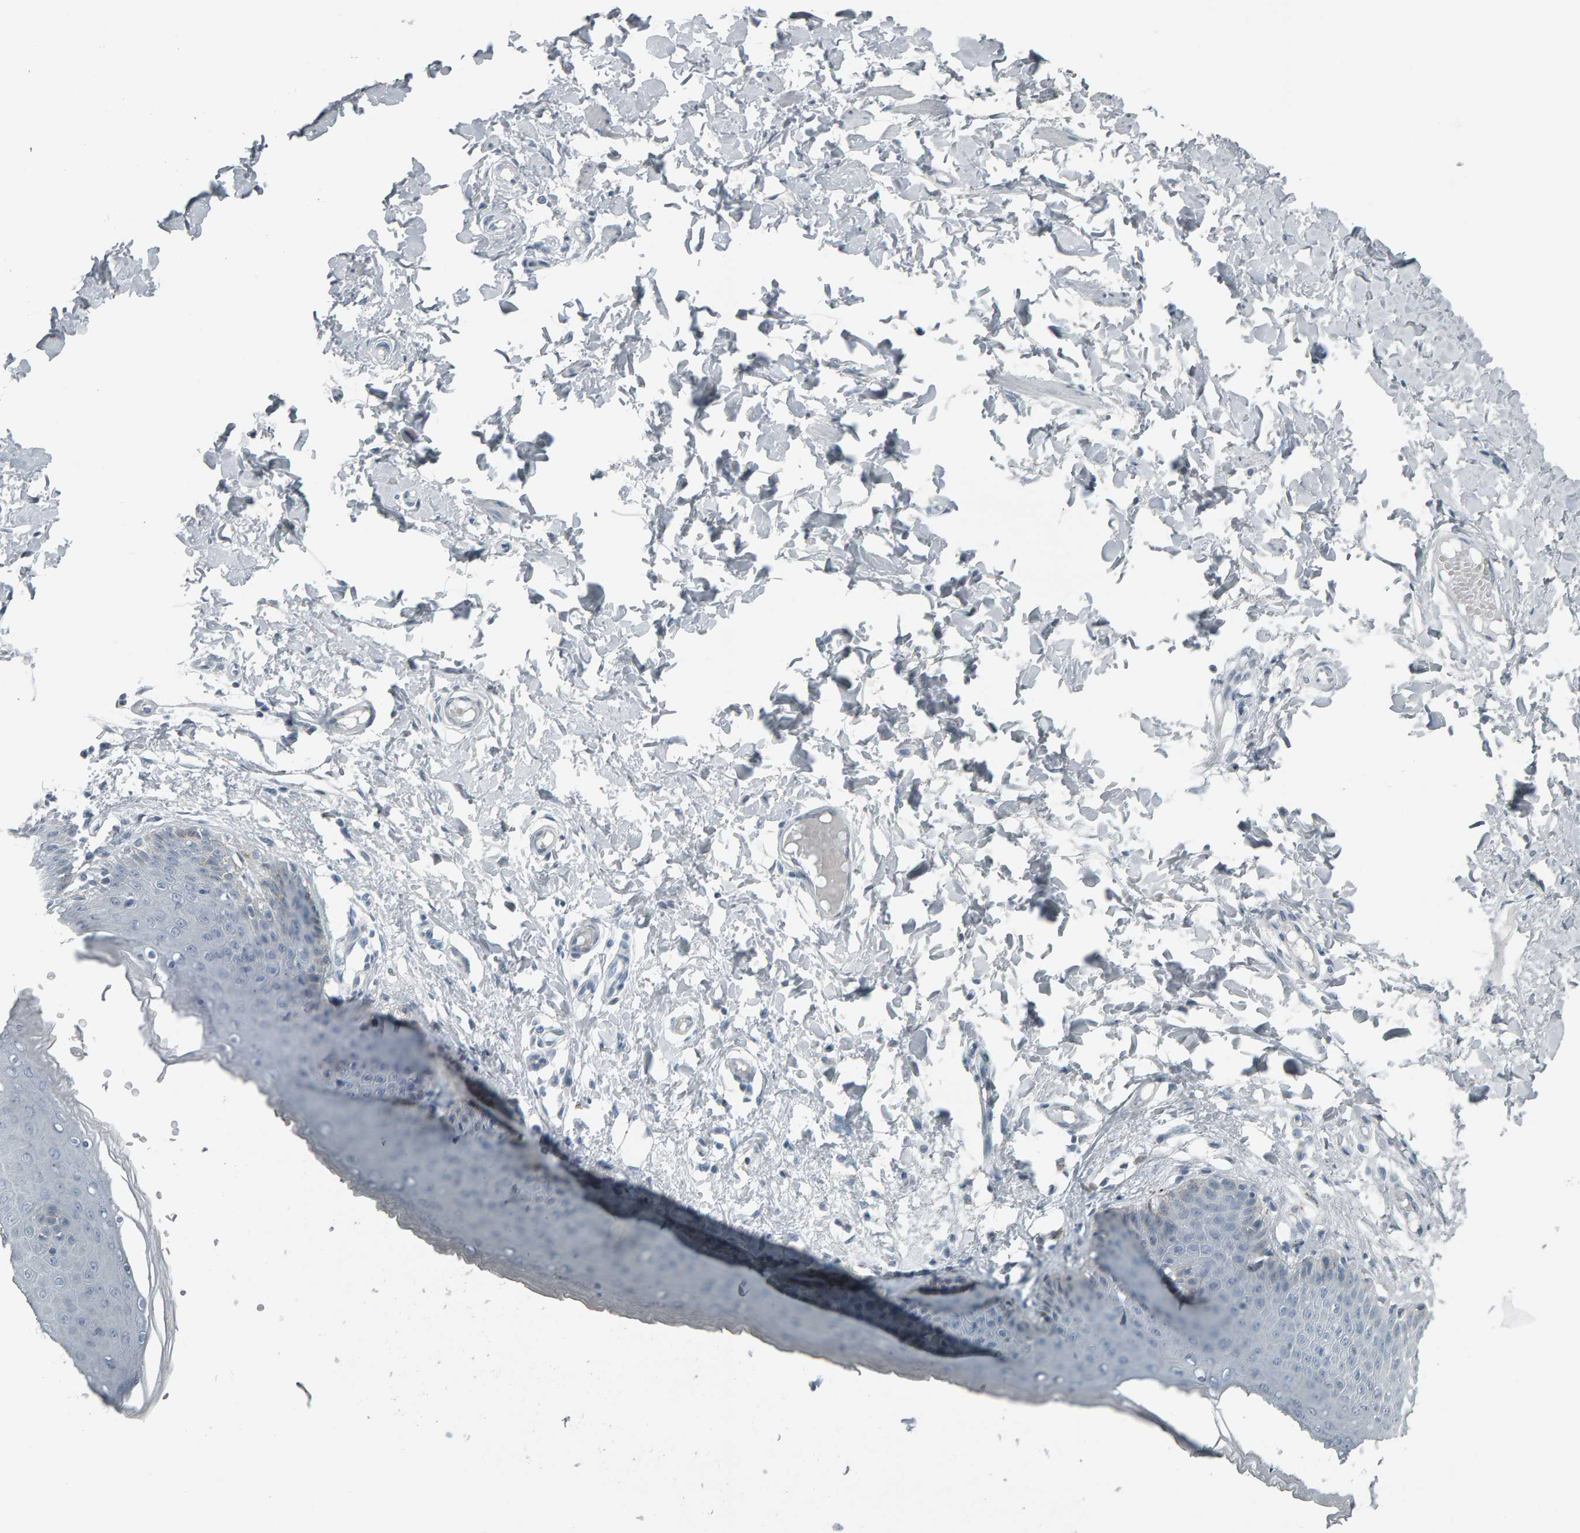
{"staining": {"intensity": "weak", "quantity": "<25%", "location": "cytoplasmic/membranous"}, "tissue": "skin", "cell_type": "Epidermal cells", "image_type": "normal", "snomed": [{"axis": "morphology", "description": "Normal tissue, NOS"}, {"axis": "topography", "description": "Vulva"}], "caption": "IHC of normal skin reveals no expression in epidermal cells. (DAB (3,3'-diaminobenzidine) immunohistochemistry visualized using brightfield microscopy, high magnification).", "gene": "PYY", "patient": {"sex": "female", "age": 66}}